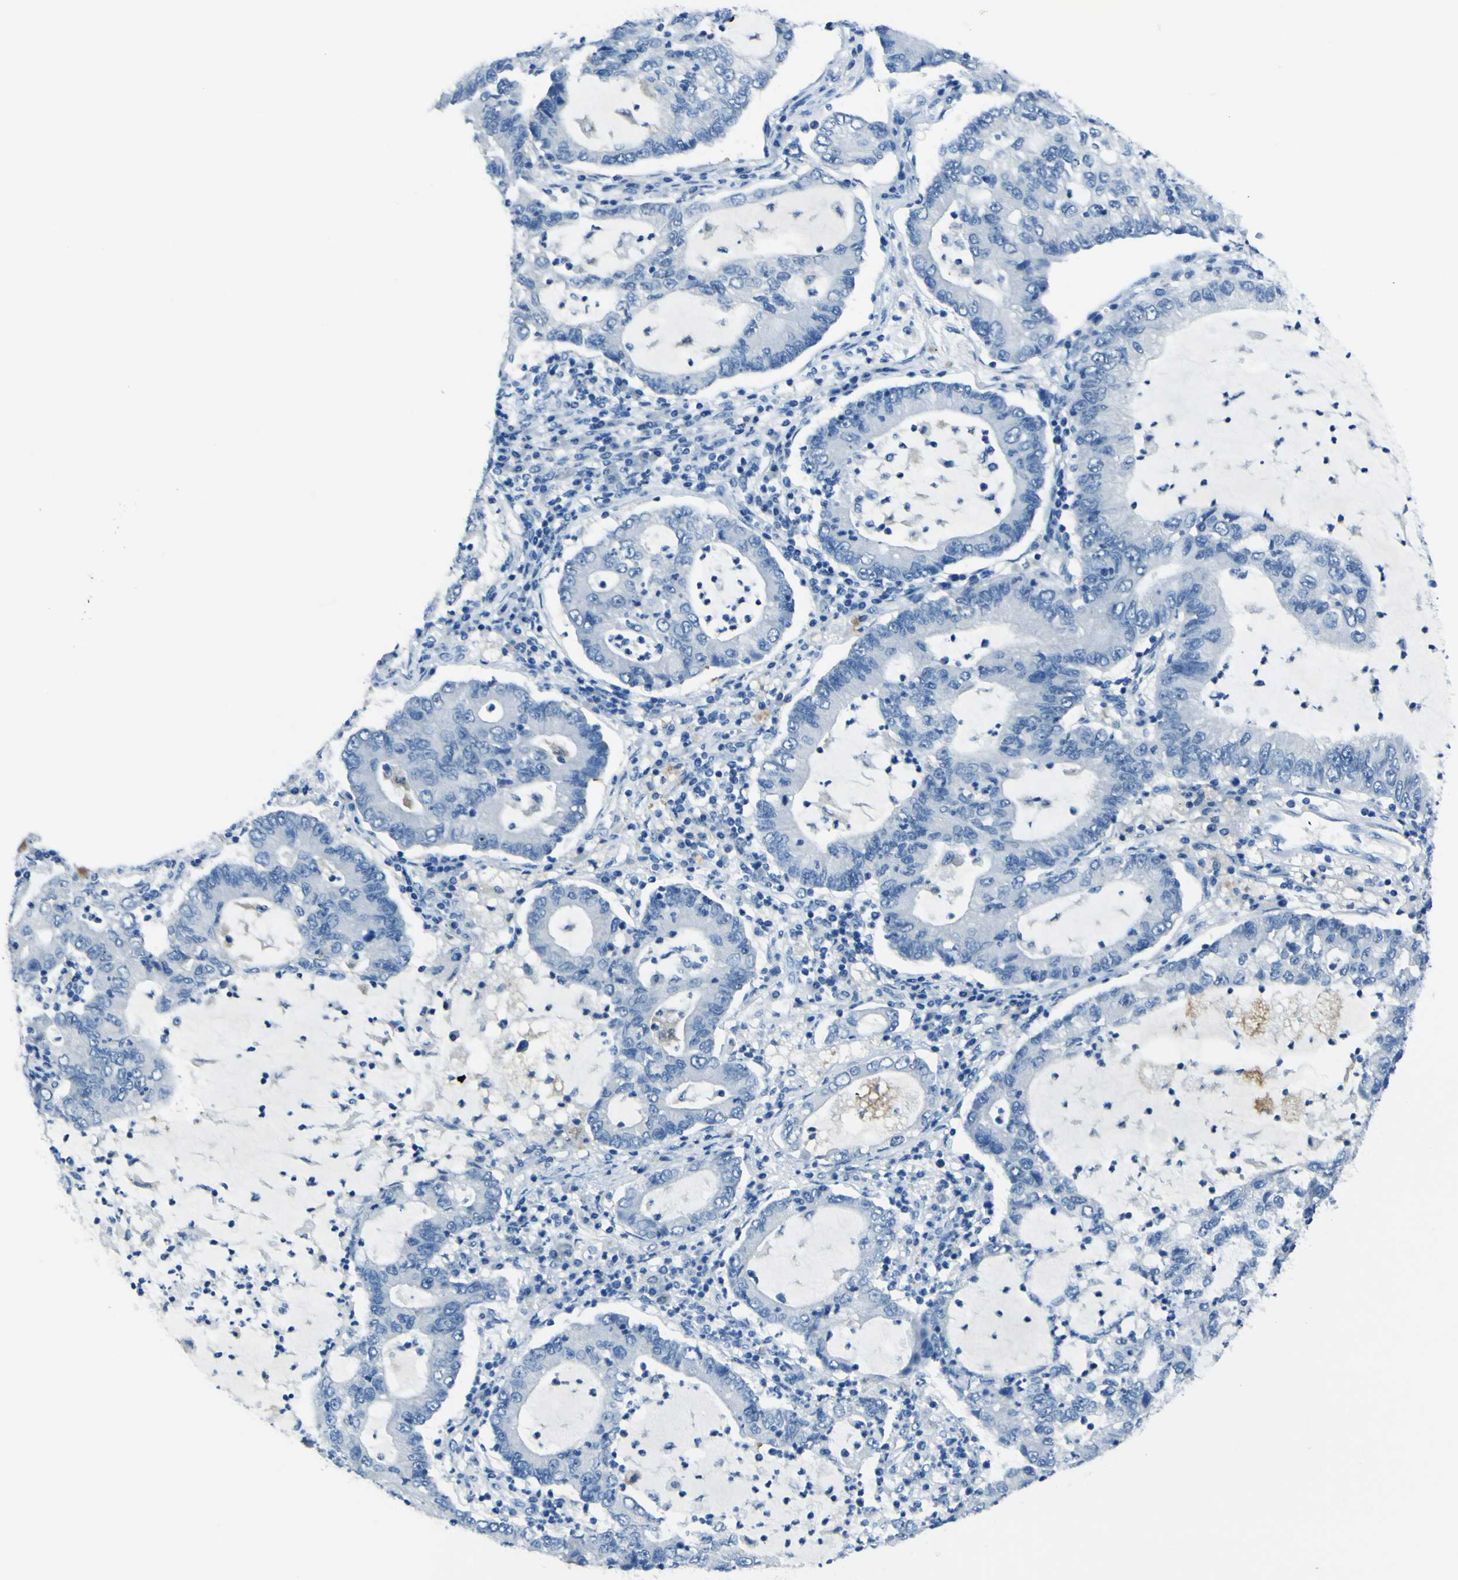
{"staining": {"intensity": "negative", "quantity": "none", "location": "none"}, "tissue": "lung cancer", "cell_type": "Tumor cells", "image_type": "cancer", "snomed": [{"axis": "morphology", "description": "Adenocarcinoma, NOS"}, {"axis": "topography", "description": "Lung"}], "caption": "Adenocarcinoma (lung) was stained to show a protein in brown. There is no significant positivity in tumor cells.", "gene": "PHKG1", "patient": {"sex": "female", "age": 51}}